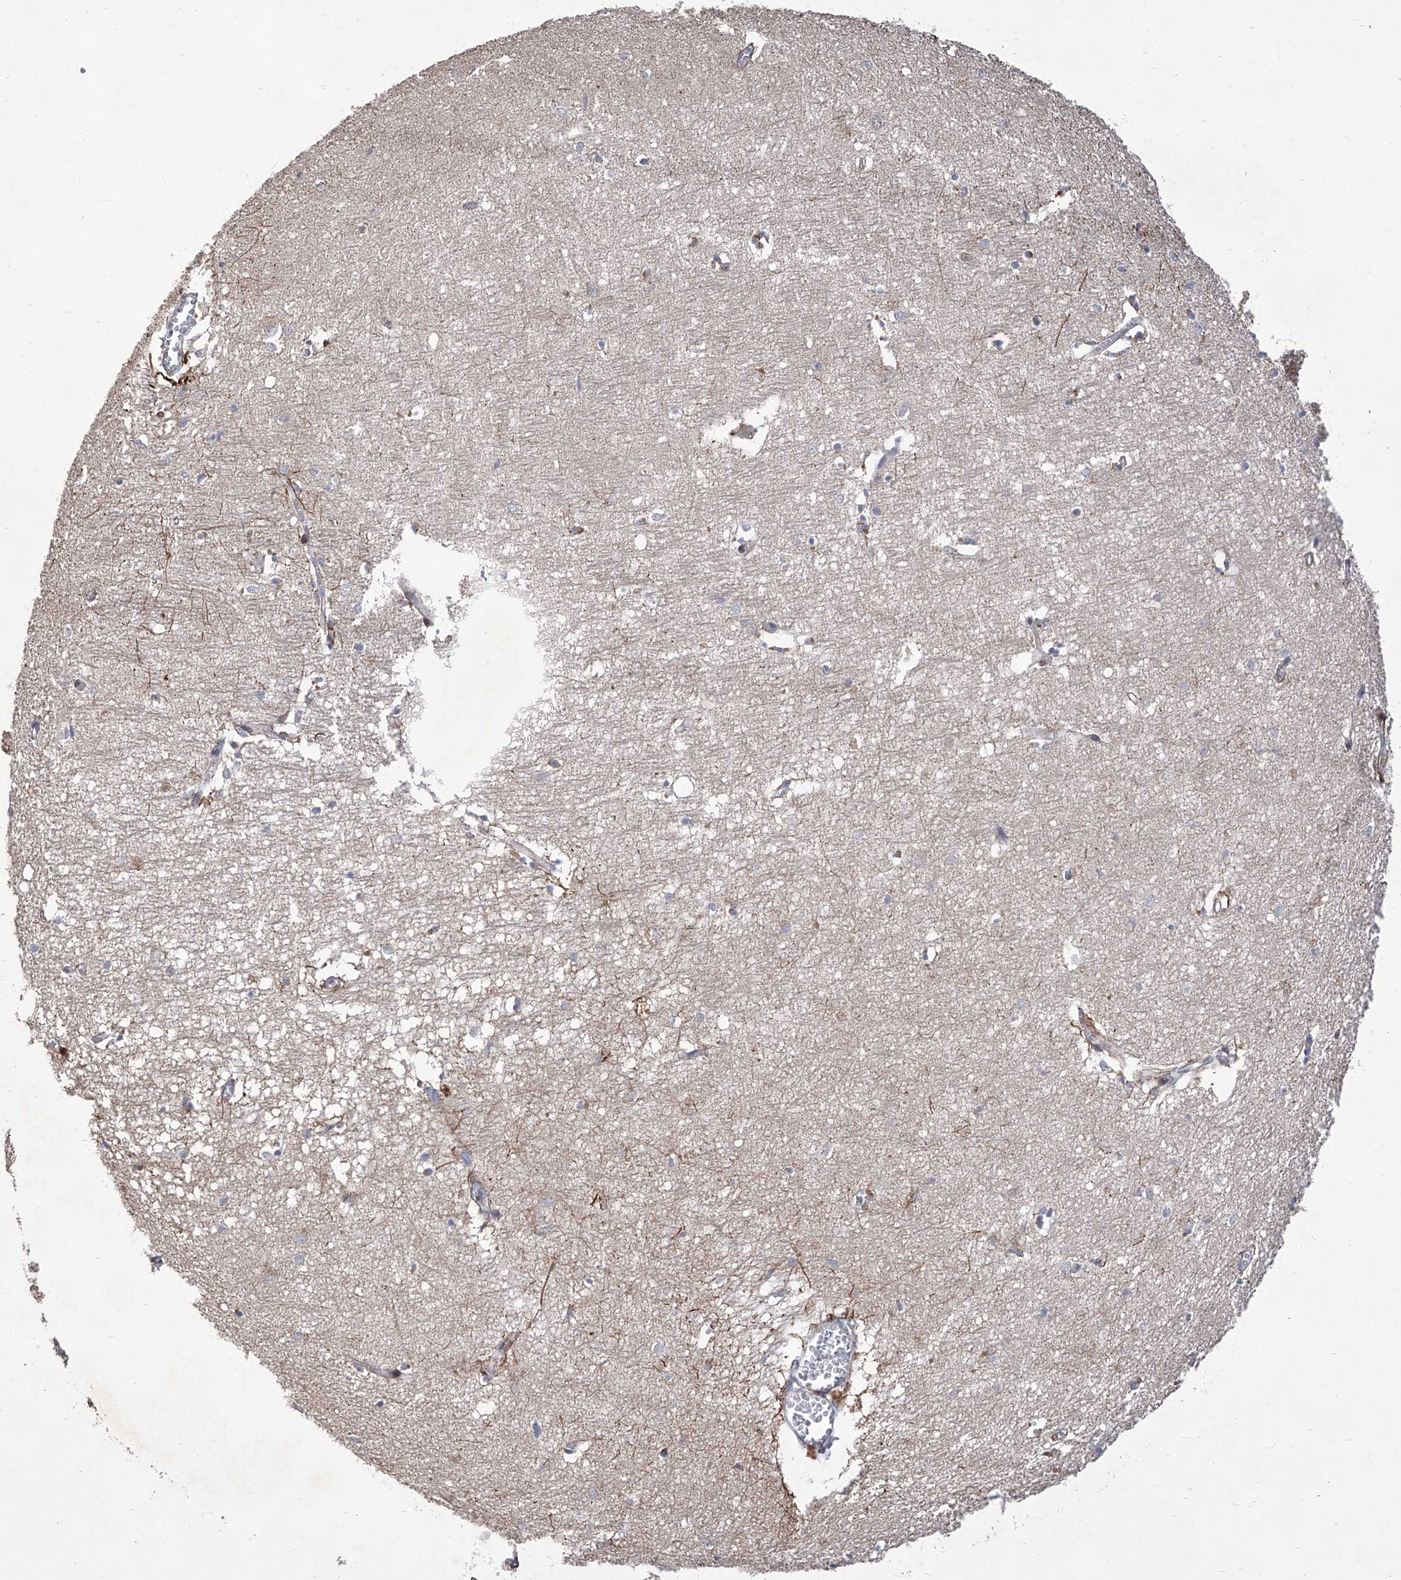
{"staining": {"intensity": "negative", "quantity": "none", "location": "none"}, "tissue": "hippocampus", "cell_type": "Glial cells", "image_type": "normal", "snomed": [{"axis": "morphology", "description": "Normal tissue, NOS"}, {"axis": "topography", "description": "Hippocampus"}], "caption": "This is an immunohistochemistry photomicrograph of unremarkable human hippocampus. There is no positivity in glial cells.", "gene": "FARP2", "patient": {"sex": "female", "age": 64}}